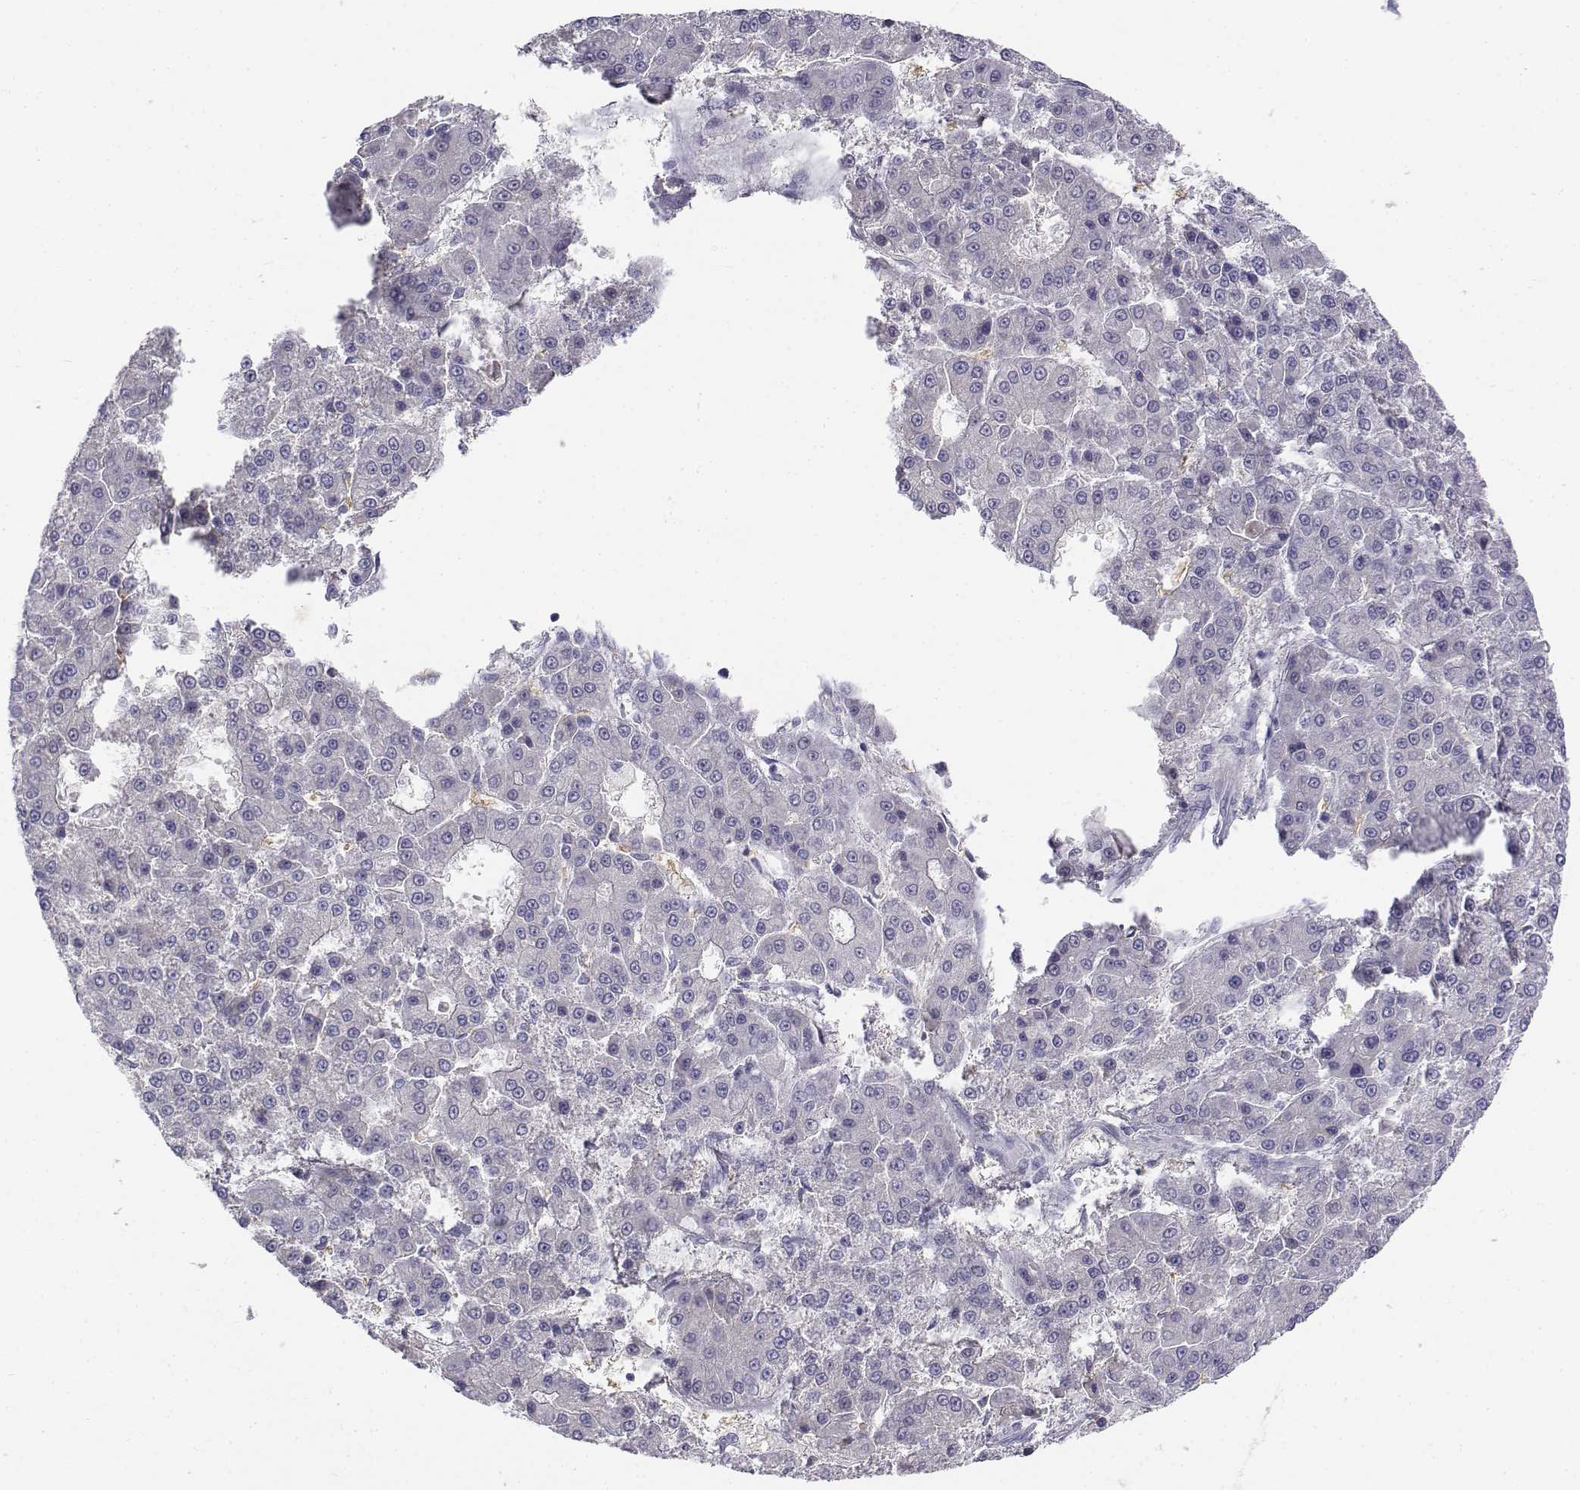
{"staining": {"intensity": "negative", "quantity": "none", "location": "none"}, "tissue": "liver cancer", "cell_type": "Tumor cells", "image_type": "cancer", "snomed": [{"axis": "morphology", "description": "Carcinoma, Hepatocellular, NOS"}, {"axis": "topography", "description": "Liver"}], "caption": "Immunohistochemistry (IHC) histopathology image of human hepatocellular carcinoma (liver) stained for a protein (brown), which reveals no positivity in tumor cells.", "gene": "CADM1", "patient": {"sex": "male", "age": 70}}